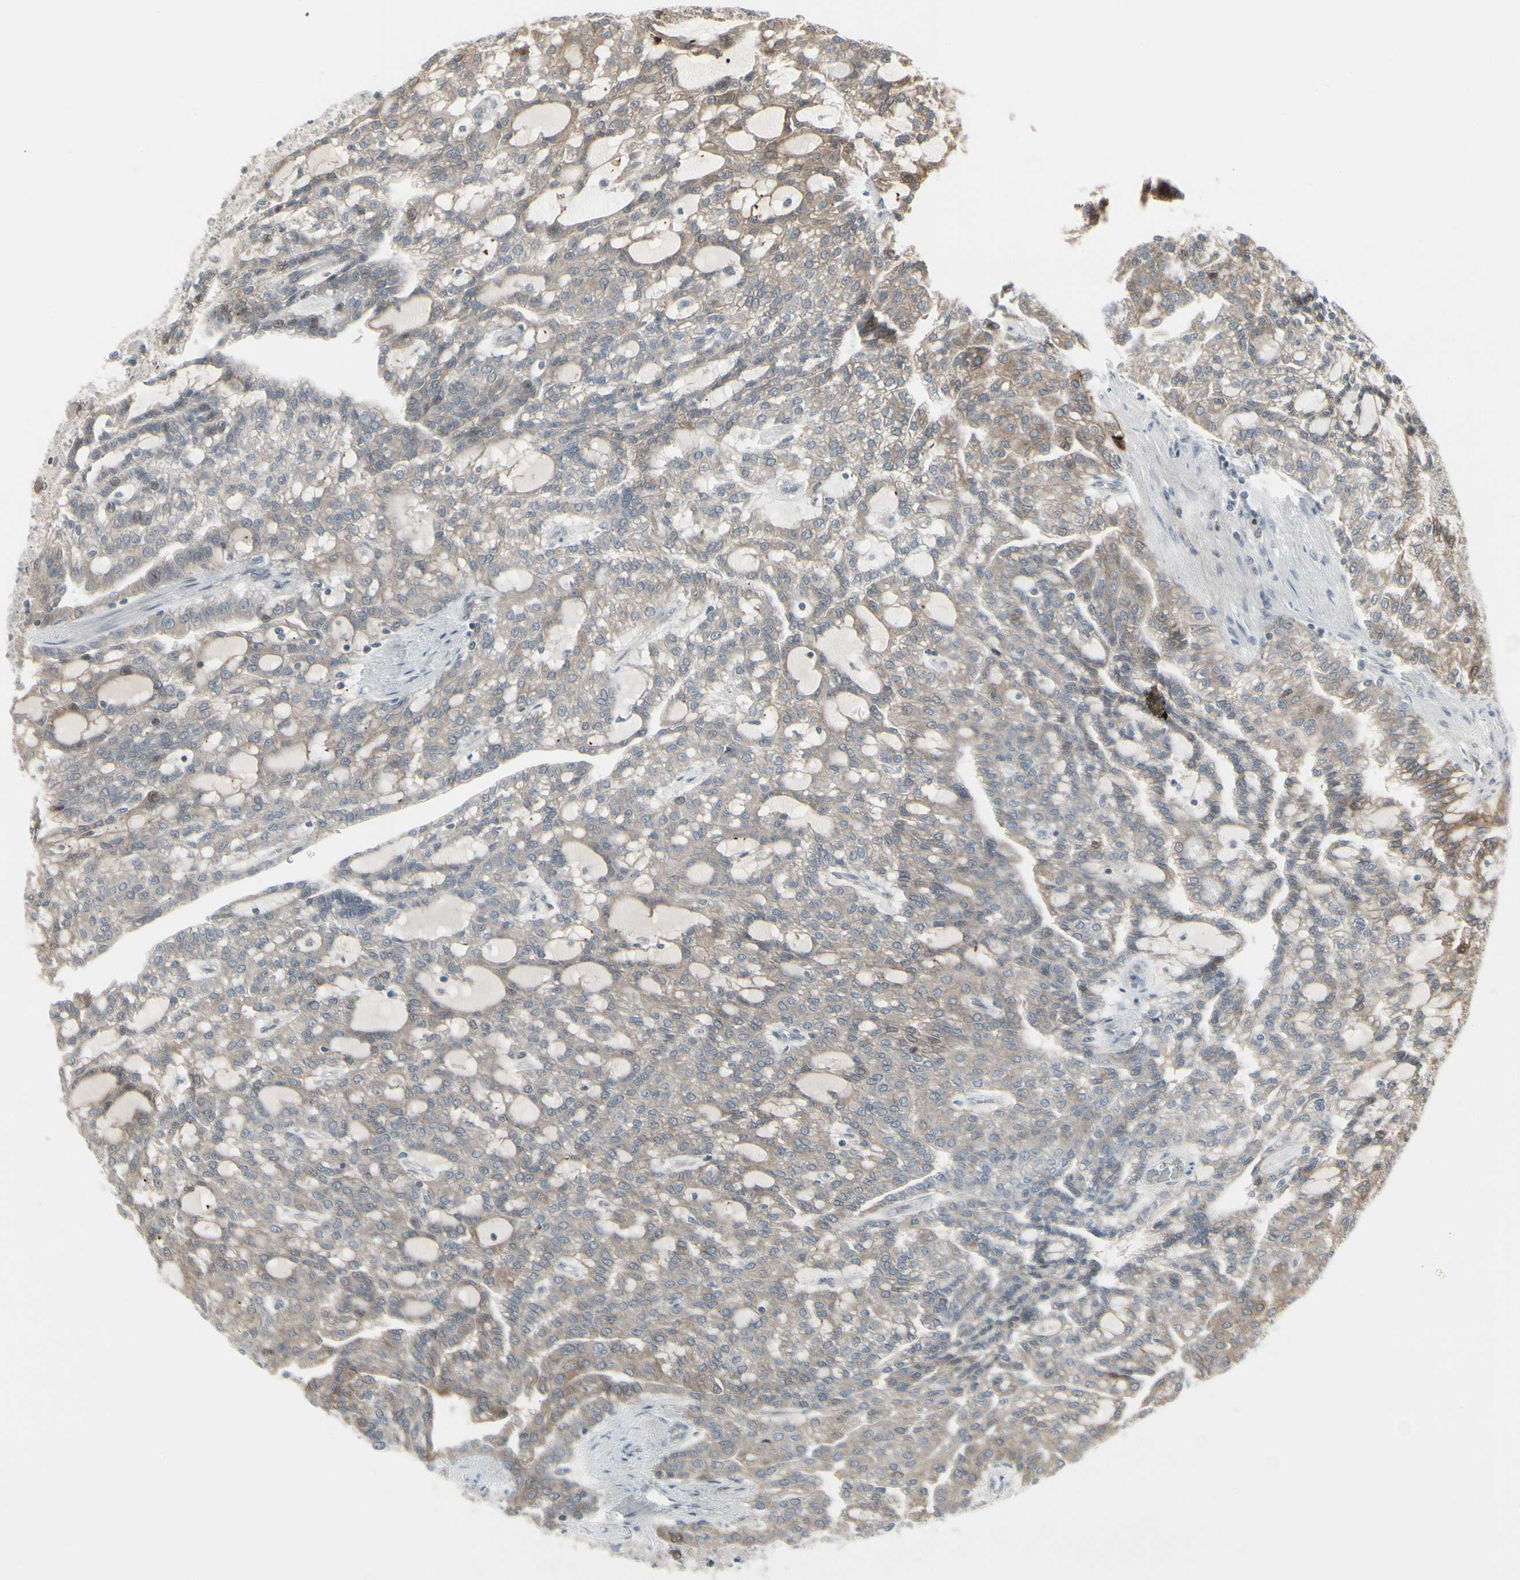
{"staining": {"intensity": "moderate", "quantity": "25%-75%", "location": "cytoplasmic/membranous"}, "tissue": "renal cancer", "cell_type": "Tumor cells", "image_type": "cancer", "snomed": [{"axis": "morphology", "description": "Adenocarcinoma, NOS"}, {"axis": "topography", "description": "Kidney"}], "caption": "Renal cancer stained with a brown dye displays moderate cytoplasmic/membranous positive expression in approximately 25%-75% of tumor cells.", "gene": "IGFBP6", "patient": {"sex": "male", "age": 63}}